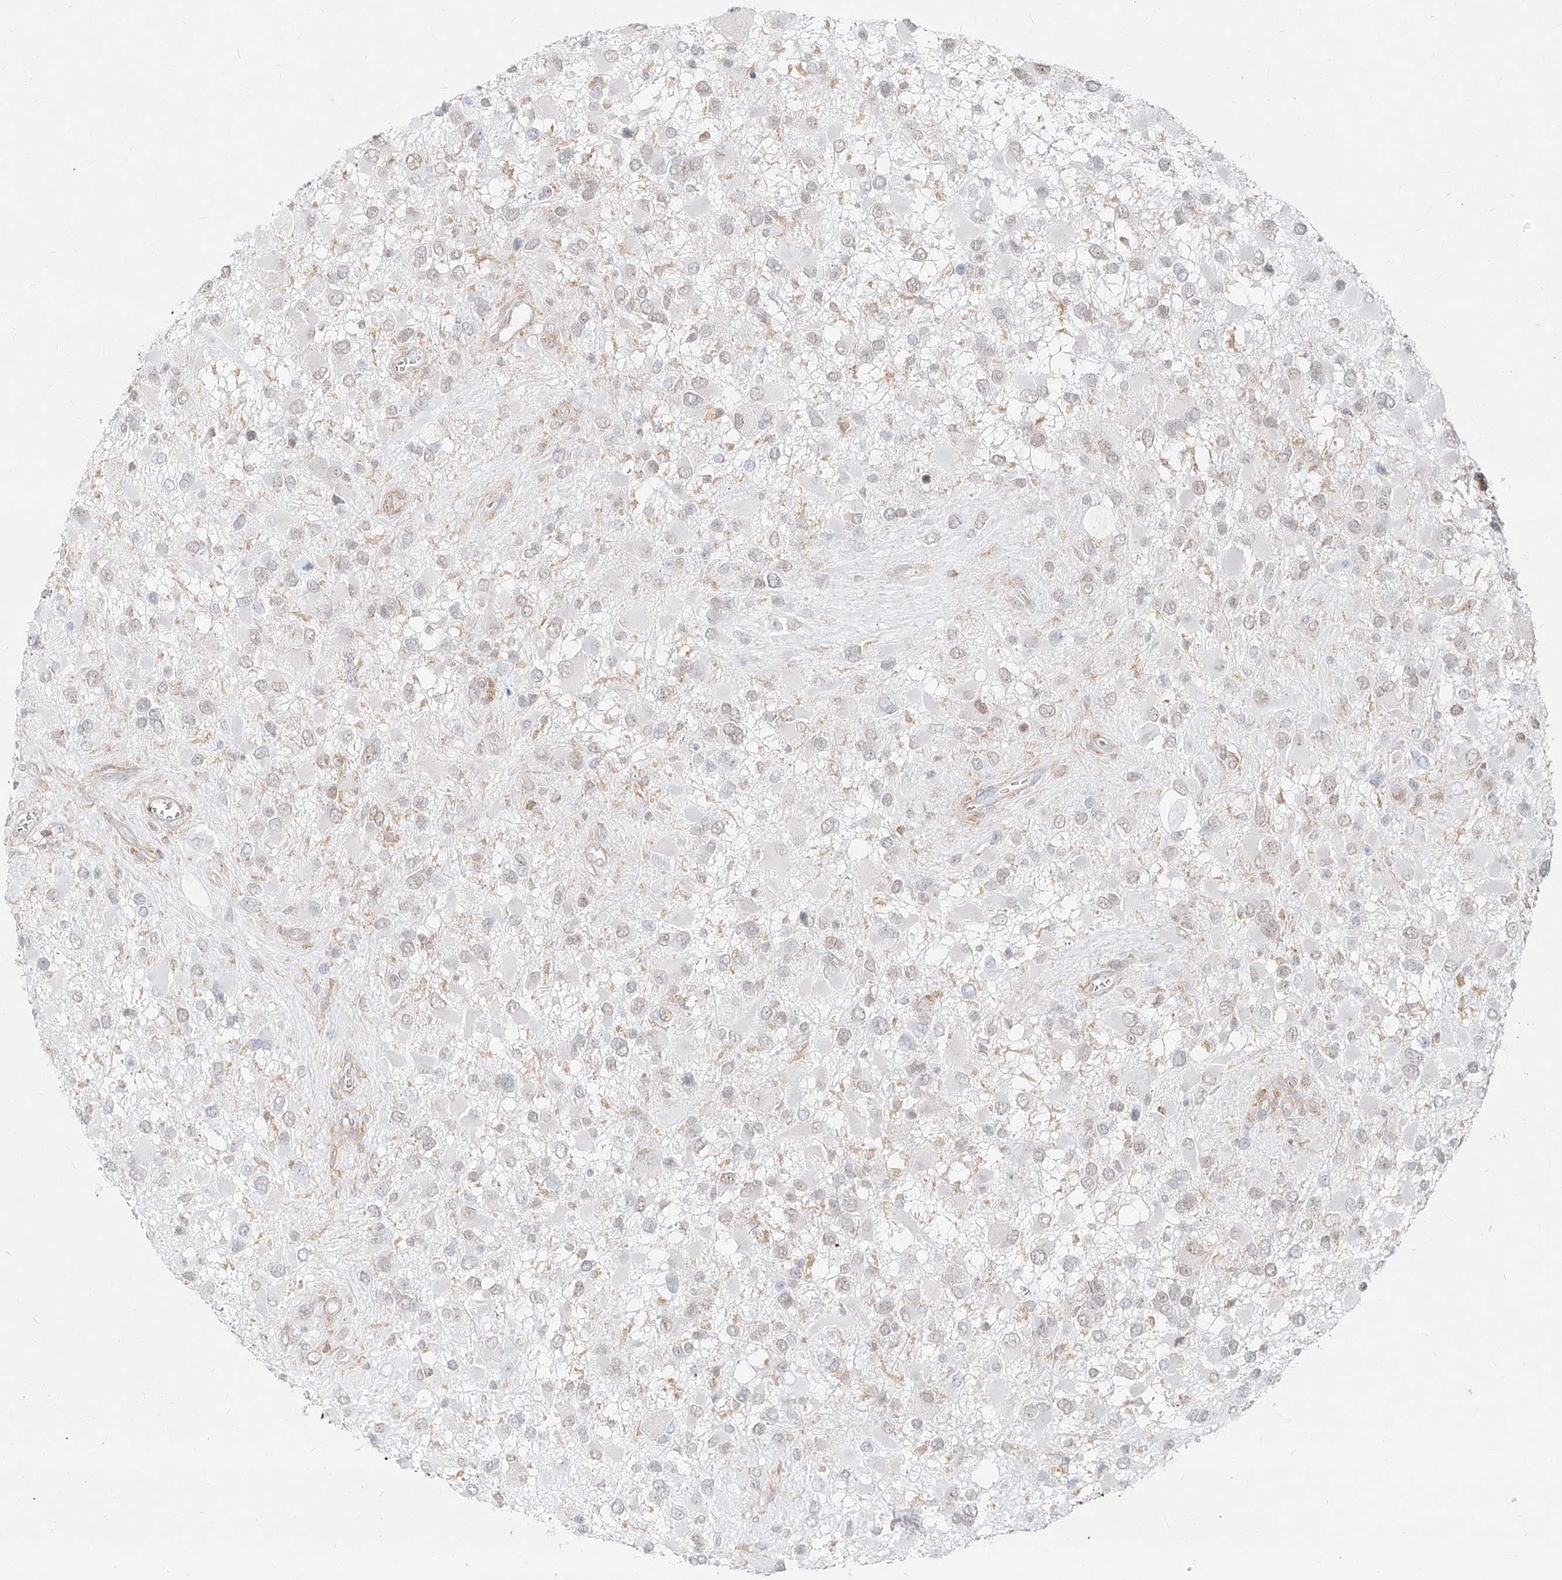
{"staining": {"intensity": "negative", "quantity": "none", "location": "none"}, "tissue": "glioma", "cell_type": "Tumor cells", "image_type": "cancer", "snomed": [{"axis": "morphology", "description": "Glioma, malignant, High grade"}, {"axis": "topography", "description": "Brain"}], "caption": "IHC photomicrograph of neoplastic tissue: human glioma stained with DAB shows no significant protein positivity in tumor cells. The staining is performed using DAB brown chromogen with nuclei counter-stained in using hematoxylin.", "gene": "SLC2A12", "patient": {"sex": "male", "age": 53}}